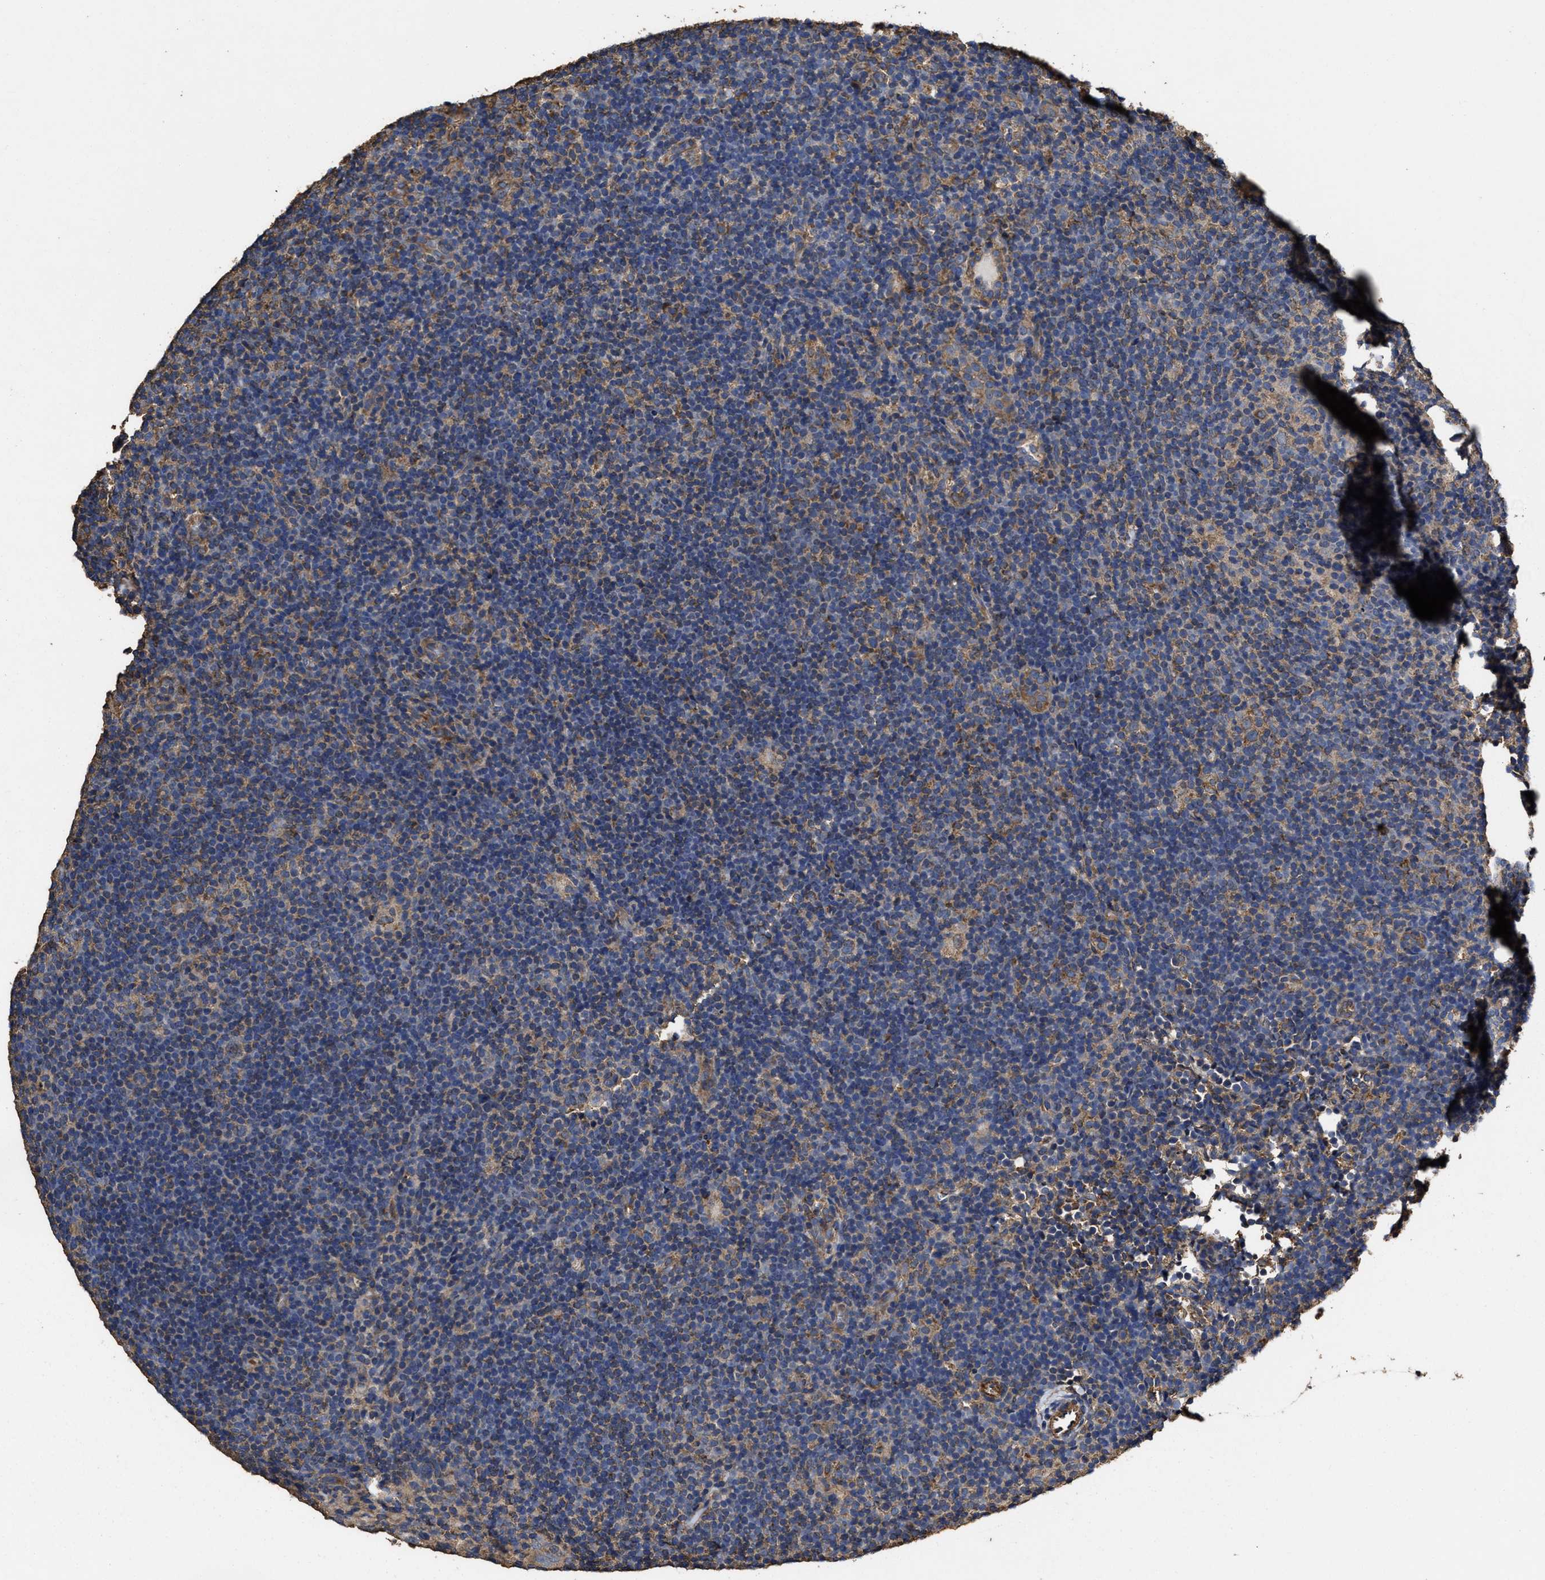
{"staining": {"intensity": "weak", "quantity": "25%-75%", "location": "cytoplasmic/membranous"}, "tissue": "lymphoma", "cell_type": "Tumor cells", "image_type": "cancer", "snomed": [{"axis": "morphology", "description": "Hodgkin's disease, NOS"}, {"axis": "topography", "description": "Lymph node"}], "caption": "Protein staining of Hodgkin's disease tissue shows weak cytoplasmic/membranous expression in approximately 25%-75% of tumor cells.", "gene": "SFXN4", "patient": {"sex": "female", "age": 57}}